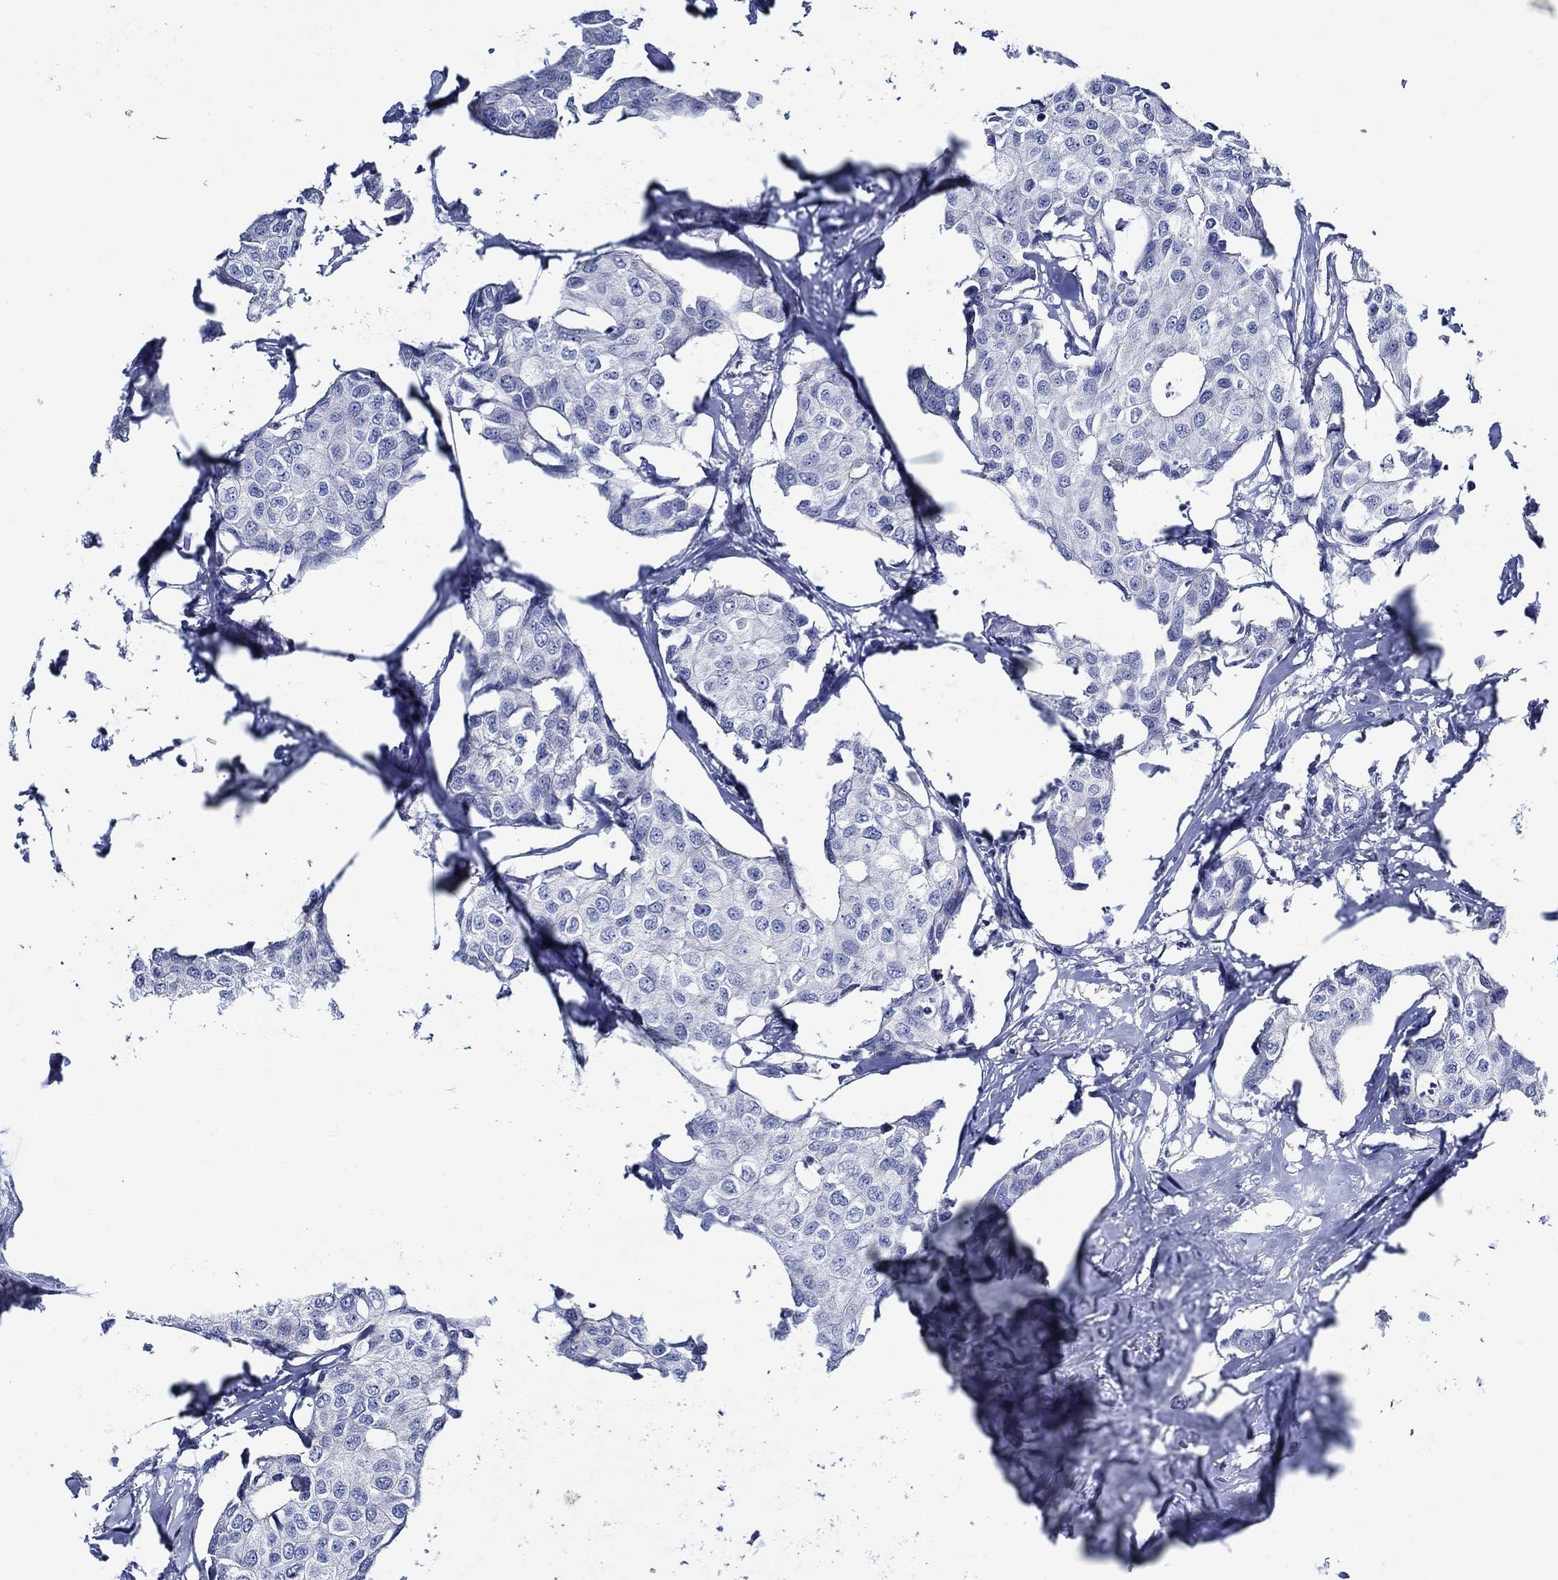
{"staining": {"intensity": "negative", "quantity": "none", "location": "none"}, "tissue": "breast cancer", "cell_type": "Tumor cells", "image_type": "cancer", "snomed": [{"axis": "morphology", "description": "Duct carcinoma"}, {"axis": "topography", "description": "Breast"}], "caption": "Infiltrating ductal carcinoma (breast) was stained to show a protein in brown. There is no significant expression in tumor cells. (DAB immunohistochemistry with hematoxylin counter stain).", "gene": "SKOR1", "patient": {"sex": "female", "age": 80}}